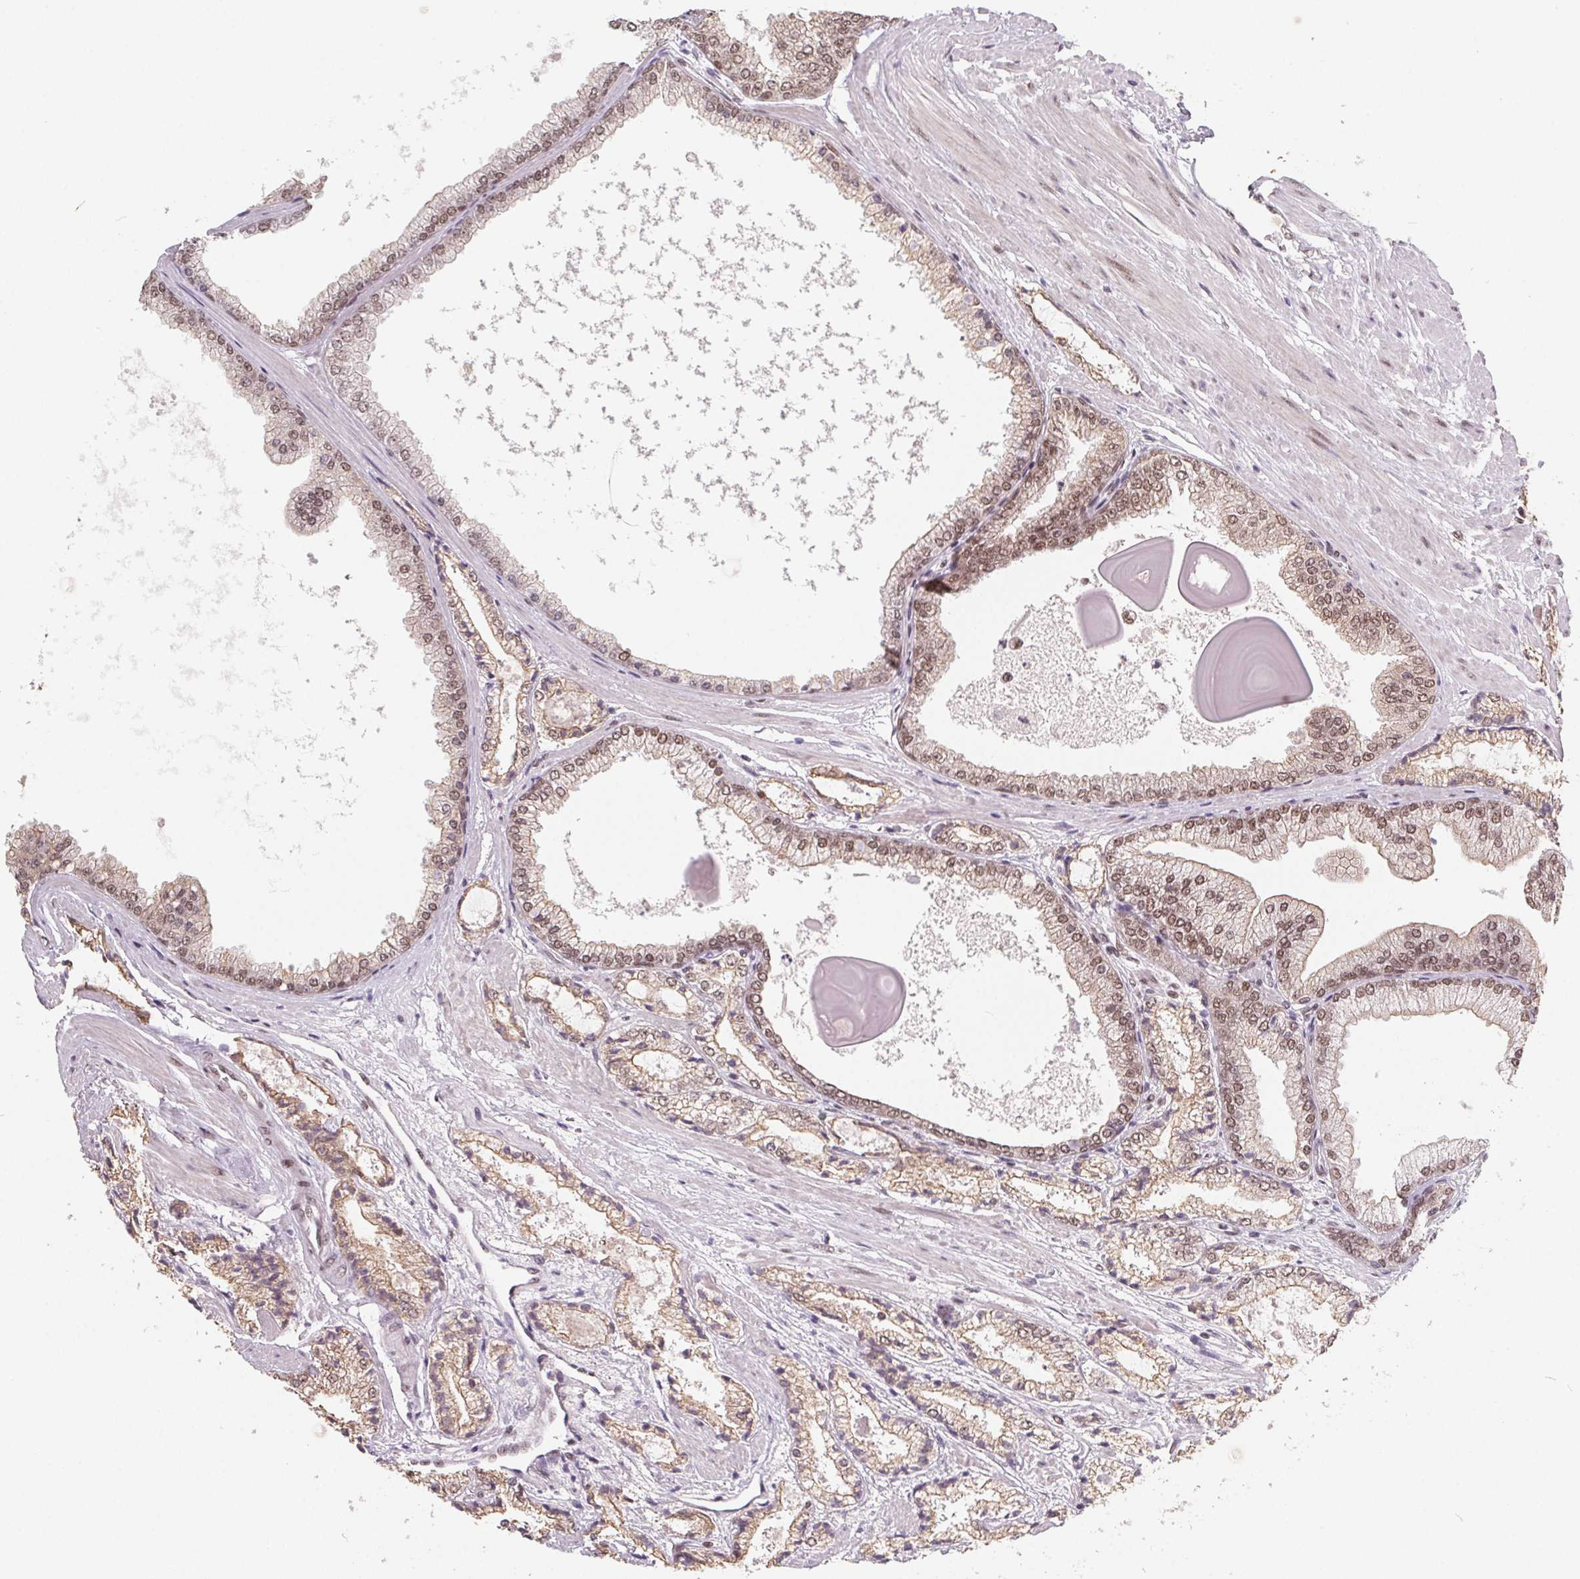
{"staining": {"intensity": "weak", "quantity": ">75%", "location": "cytoplasmic/membranous,nuclear"}, "tissue": "prostate cancer", "cell_type": "Tumor cells", "image_type": "cancer", "snomed": [{"axis": "morphology", "description": "Adenocarcinoma, High grade"}, {"axis": "topography", "description": "Prostate"}], "caption": "Human prostate adenocarcinoma (high-grade) stained with a protein marker demonstrates weak staining in tumor cells.", "gene": "TCERG1", "patient": {"sex": "male", "age": 64}}